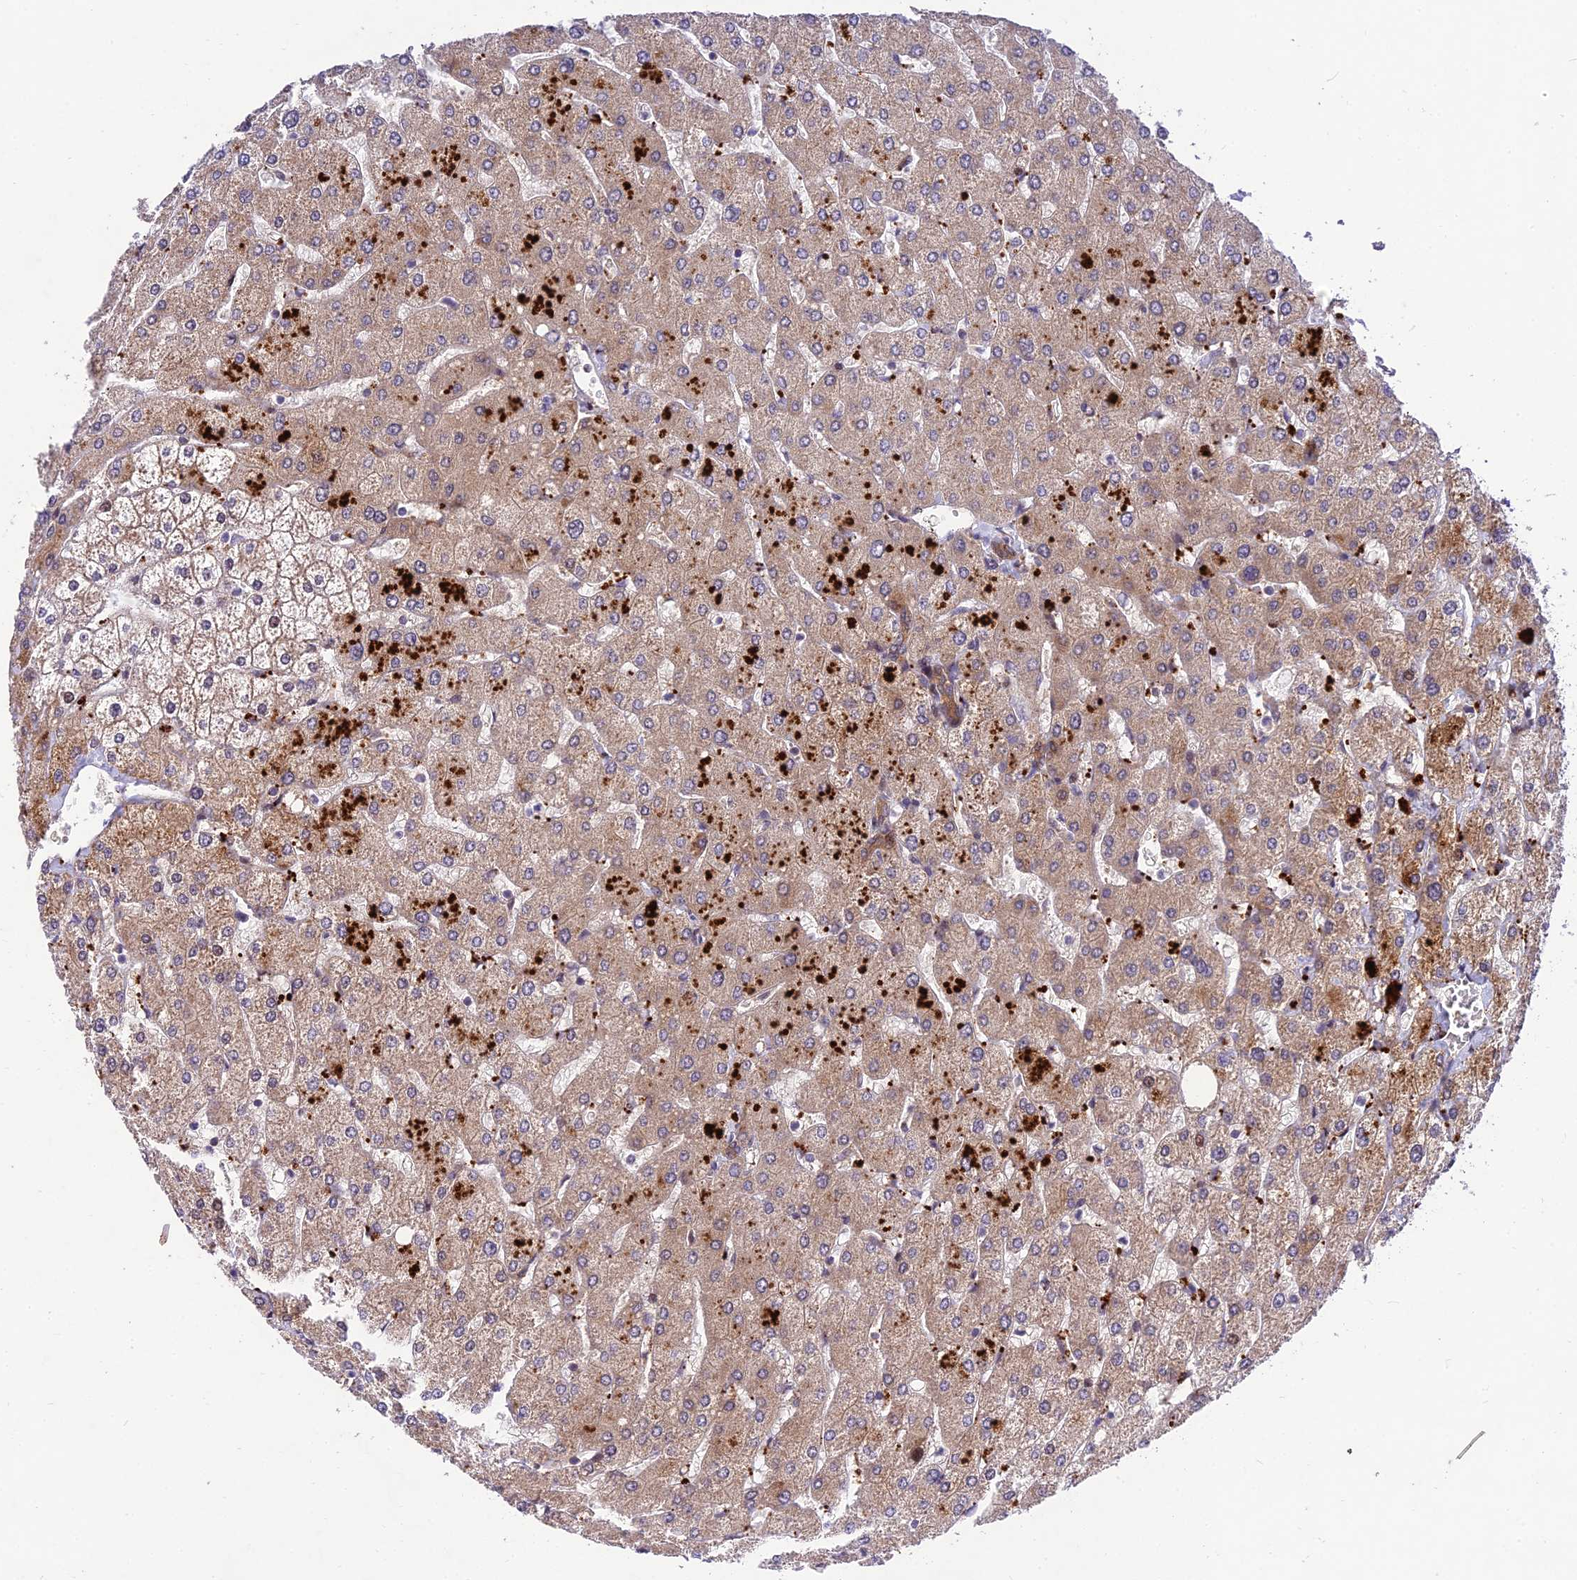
{"staining": {"intensity": "moderate", "quantity": "25%-75%", "location": "cytoplasmic/membranous,nuclear"}, "tissue": "liver", "cell_type": "Cholangiocytes", "image_type": "normal", "snomed": [{"axis": "morphology", "description": "Normal tissue, NOS"}, {"axis": "topography", "description": "Liver"}], "caption": "Brown immunohistochemical staining in unremarkable human liver exhibits moderate cytoplasmic/membranous,nuclear staining in approximately 25%-75% of cholangiocytes.", "gene": "MKKS", "patient": {"sex": "male", "age": 55}}